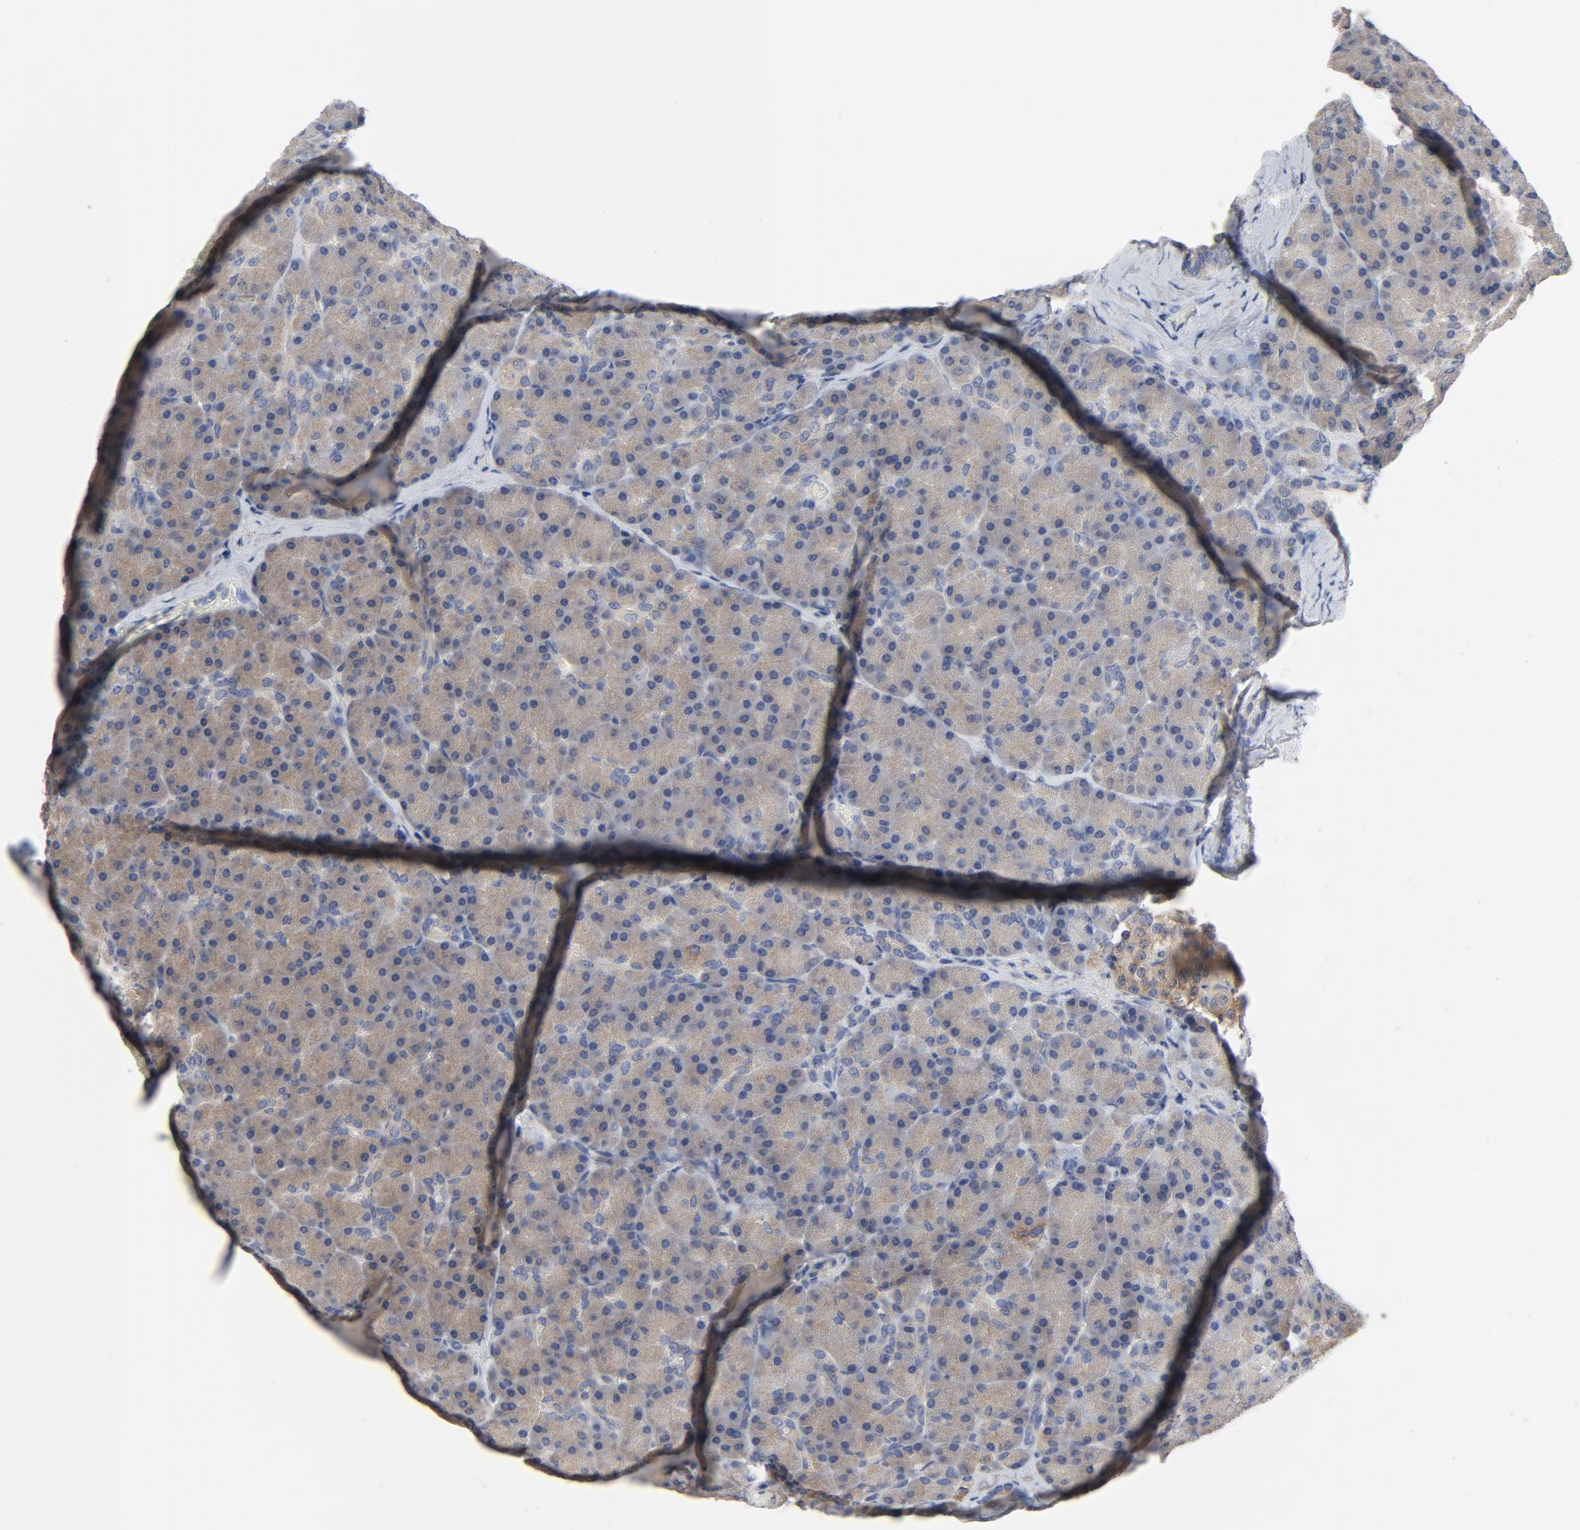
{"staining": {"intensity": "moderate", "quantity": ">75%", "location": "cytoplasmic/membranous"}, "tissue": "pancreas", "cell_type": "Exocrine glandular cells", "image_type": "normal", "snomed": [{"axis": "morphology", "description": "Normal tissue, NOS"}, {"axis": "topography", "description": "Pancreas"}], "caption": "Immunohistochemistry (IHC) photomicrograph of normal pancreas stained for a protein (brown), which displays medium levels of moderate cytoplasmic/membranous staining in approximately >75% of exocrine glandular cells.", "gene": "DYNLT3", "patient": {"sex": "female", "age": 43}}